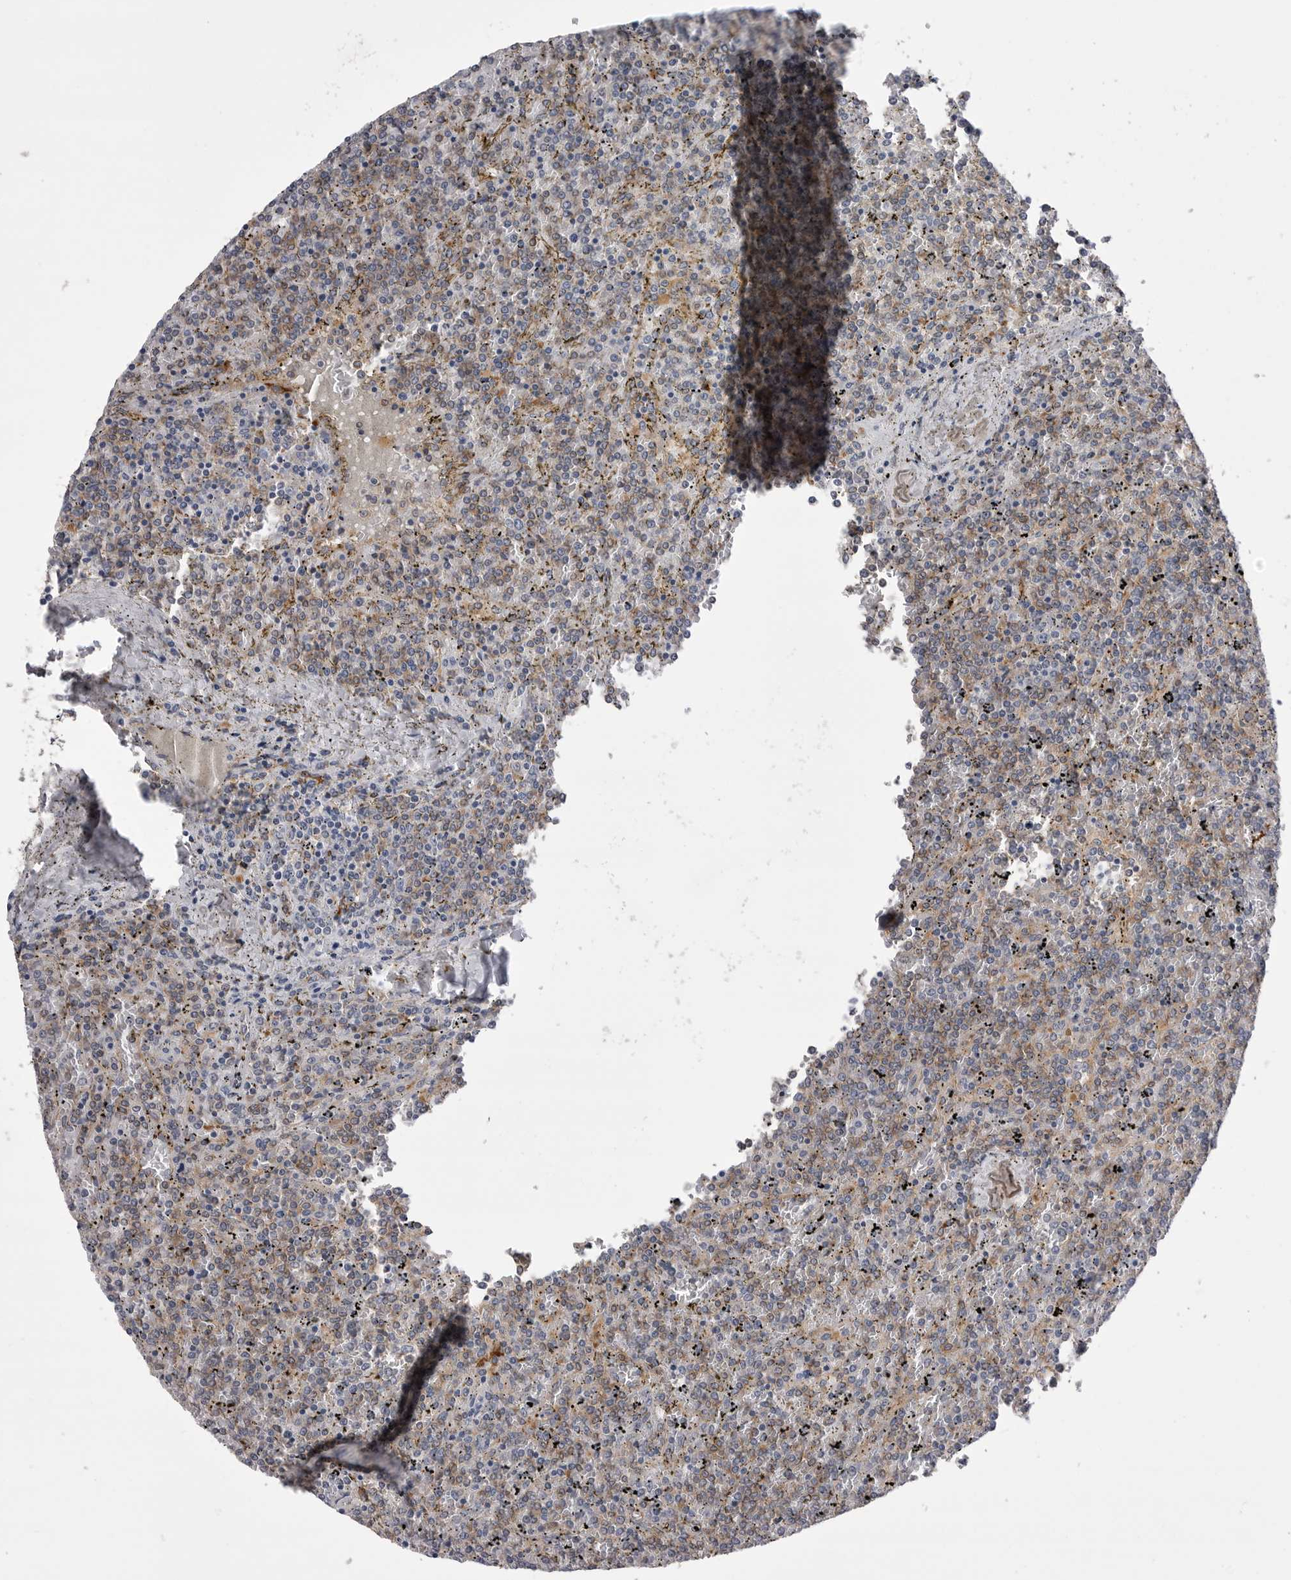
{"staining": {"intensity": "weak", "quantity": "<25%", "location": "cytoplasmic/membranous"}, "tissue": "lymphoma", "cell_type": "Tumor cells", "image_type": "cancer", "snomed": [{"axis": "morphology", "description": "Malignant lymphoma, non-Hodgkin's type, Low grade"}, {"axis": "topography", "description": "Spleen"}], "caption": "Immunohistochemistry (IHC) histopathology image of lymphoma stained for a protein (brown), which exhibits no positivity in tumor cells.", "gene": "VAC14", "patient": {"sex": "female", "age": 19}}